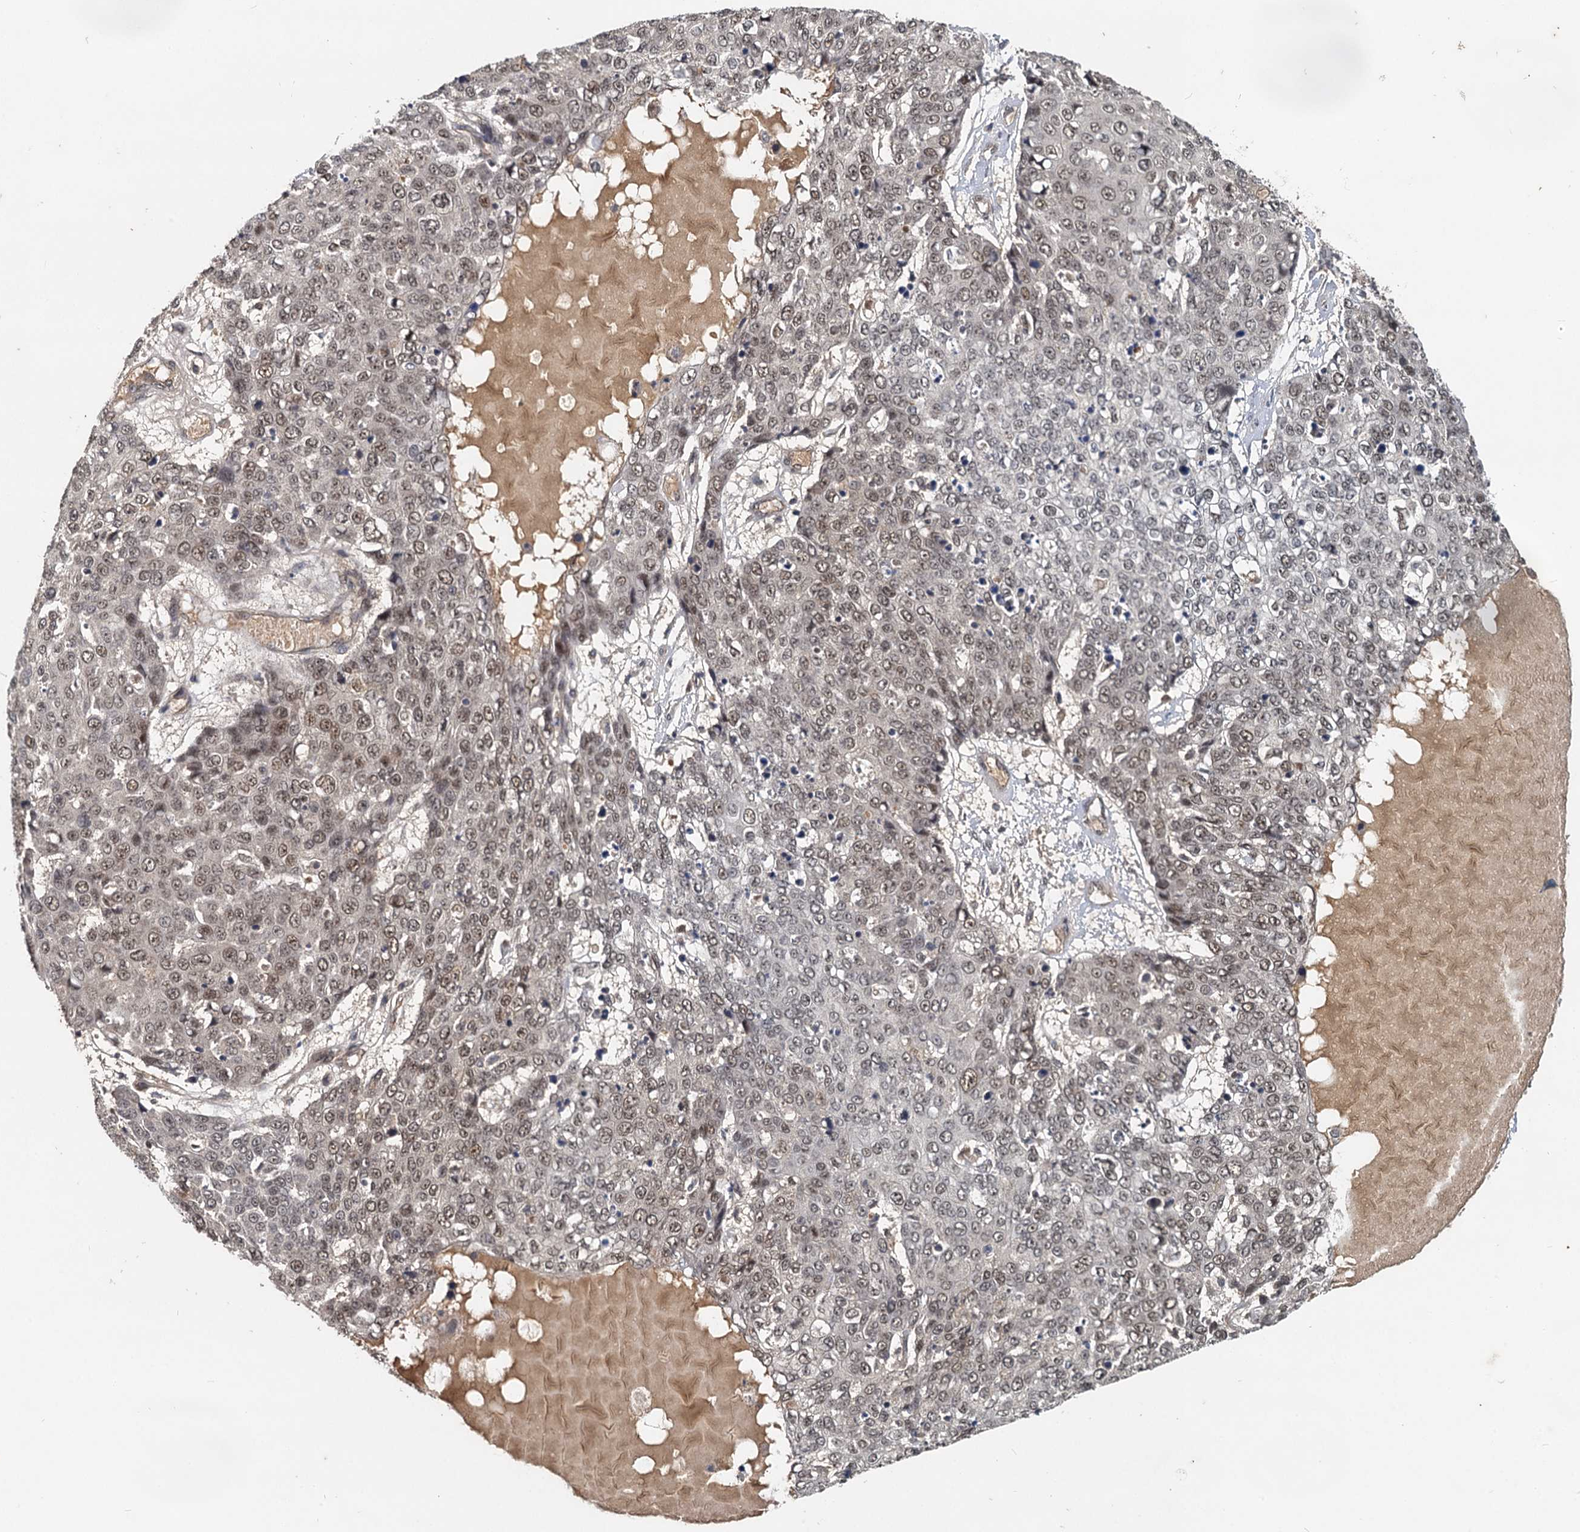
{"staining": {"intensity": "weak", "quantity": ">75%", "location": "nuclear"}, "tissue": "skin cancer", "cell_type": "Tumor cells", "image_type": "cancer", "snomed": [{"axis": "morphology", "description": "Squamous cell carcinoma, NOS"}, {"axis": "topography", "description": "Skin"}], "caption": "IHC (DAB (3,3'-diaminobenzidine)) staining of human squamous cell carcinoma (skin) exhibits weak nuclear protein expression in about >75% of tumor cells. (brown staining indicates protein expression, while blue staining denotes nuclei).", "gene": "RITA1", "patient": {"sex": "female", "age": 44}}